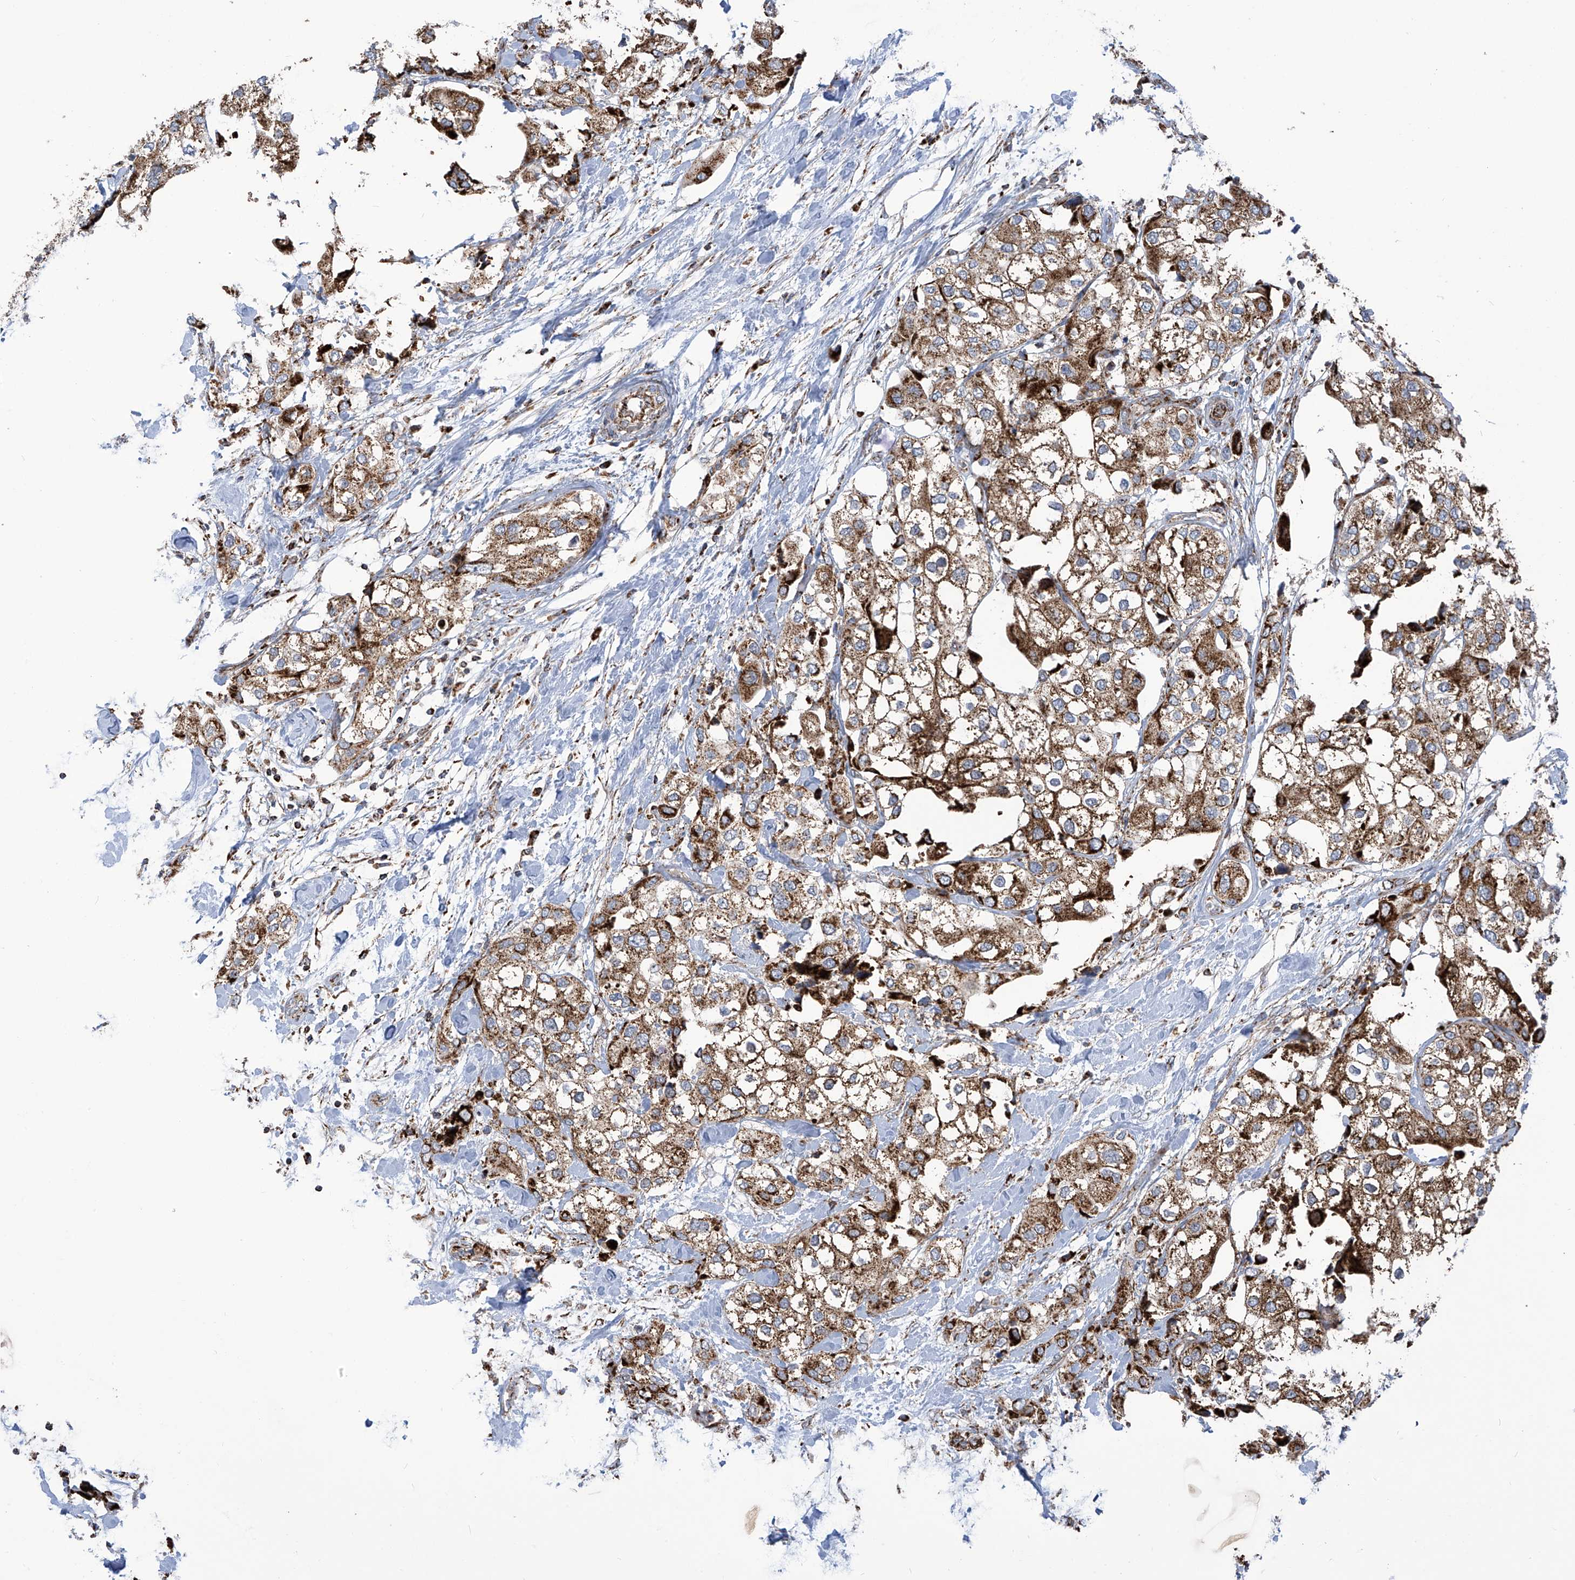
{"staining": {"intensity": "moderate", "quantity": ">75%", "location": "cytoplasmic/membranous"}, "tissue": "urothelial cancer", "cell_type": "Tumor cells", "image_type": "cancer", "snomed": [{"axis": "morphology", "description": "Urothelial carcinoma, High grade"}, {"axis": "topography", "description": "Urinary bladder"}], "caption": "This is an image of immunohistochemistry (IHC) staining of urothelial cancer, which shows moderate staining in the cytoplasmic/membranous of tumor cells.", "gene": "COX10", "patient": {"sex": "male", "age": 64}}